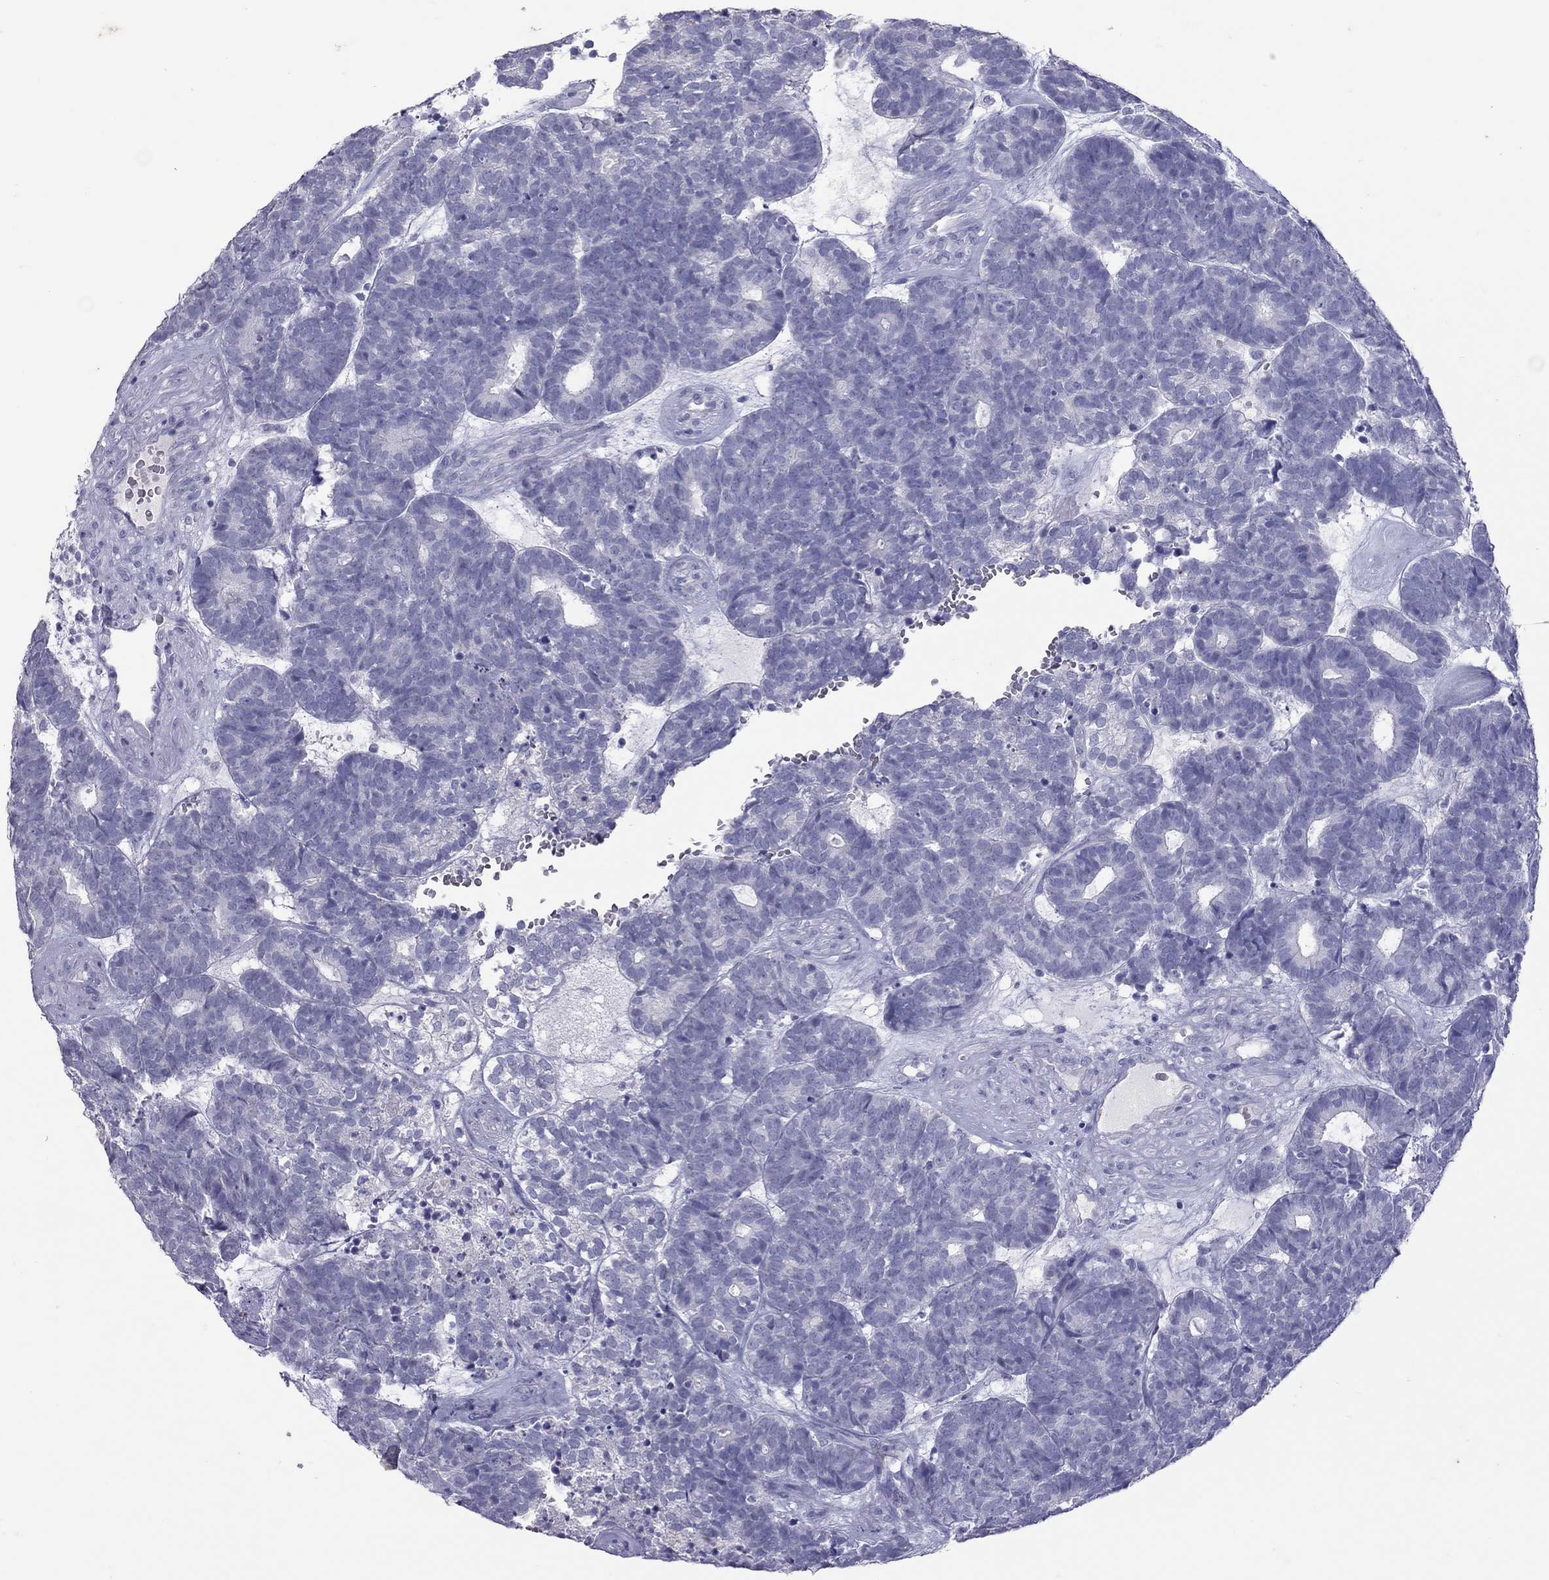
{"staining": {"intensity": "negative", "quantity": "none", "location": "none"}, "tissue": "head and neck cancer", "cell_type": "Tumor cells", "image_type": "cancer", "snomed": [{"axis": "morphology", "description": "Adenocarcinoma, NOS"}, {"axis": "topography", "description": "Head-Neck"}], "caption": "Immunohistochemistry histopathology image of neoplastic tissue: human head and neck cancer stained with DAB (3,3'-diaminobenzidine) reveals no significant protein staining in tumor cells.", "gene": "MUC16", "patient": {"sex": "female", "age": 81}}